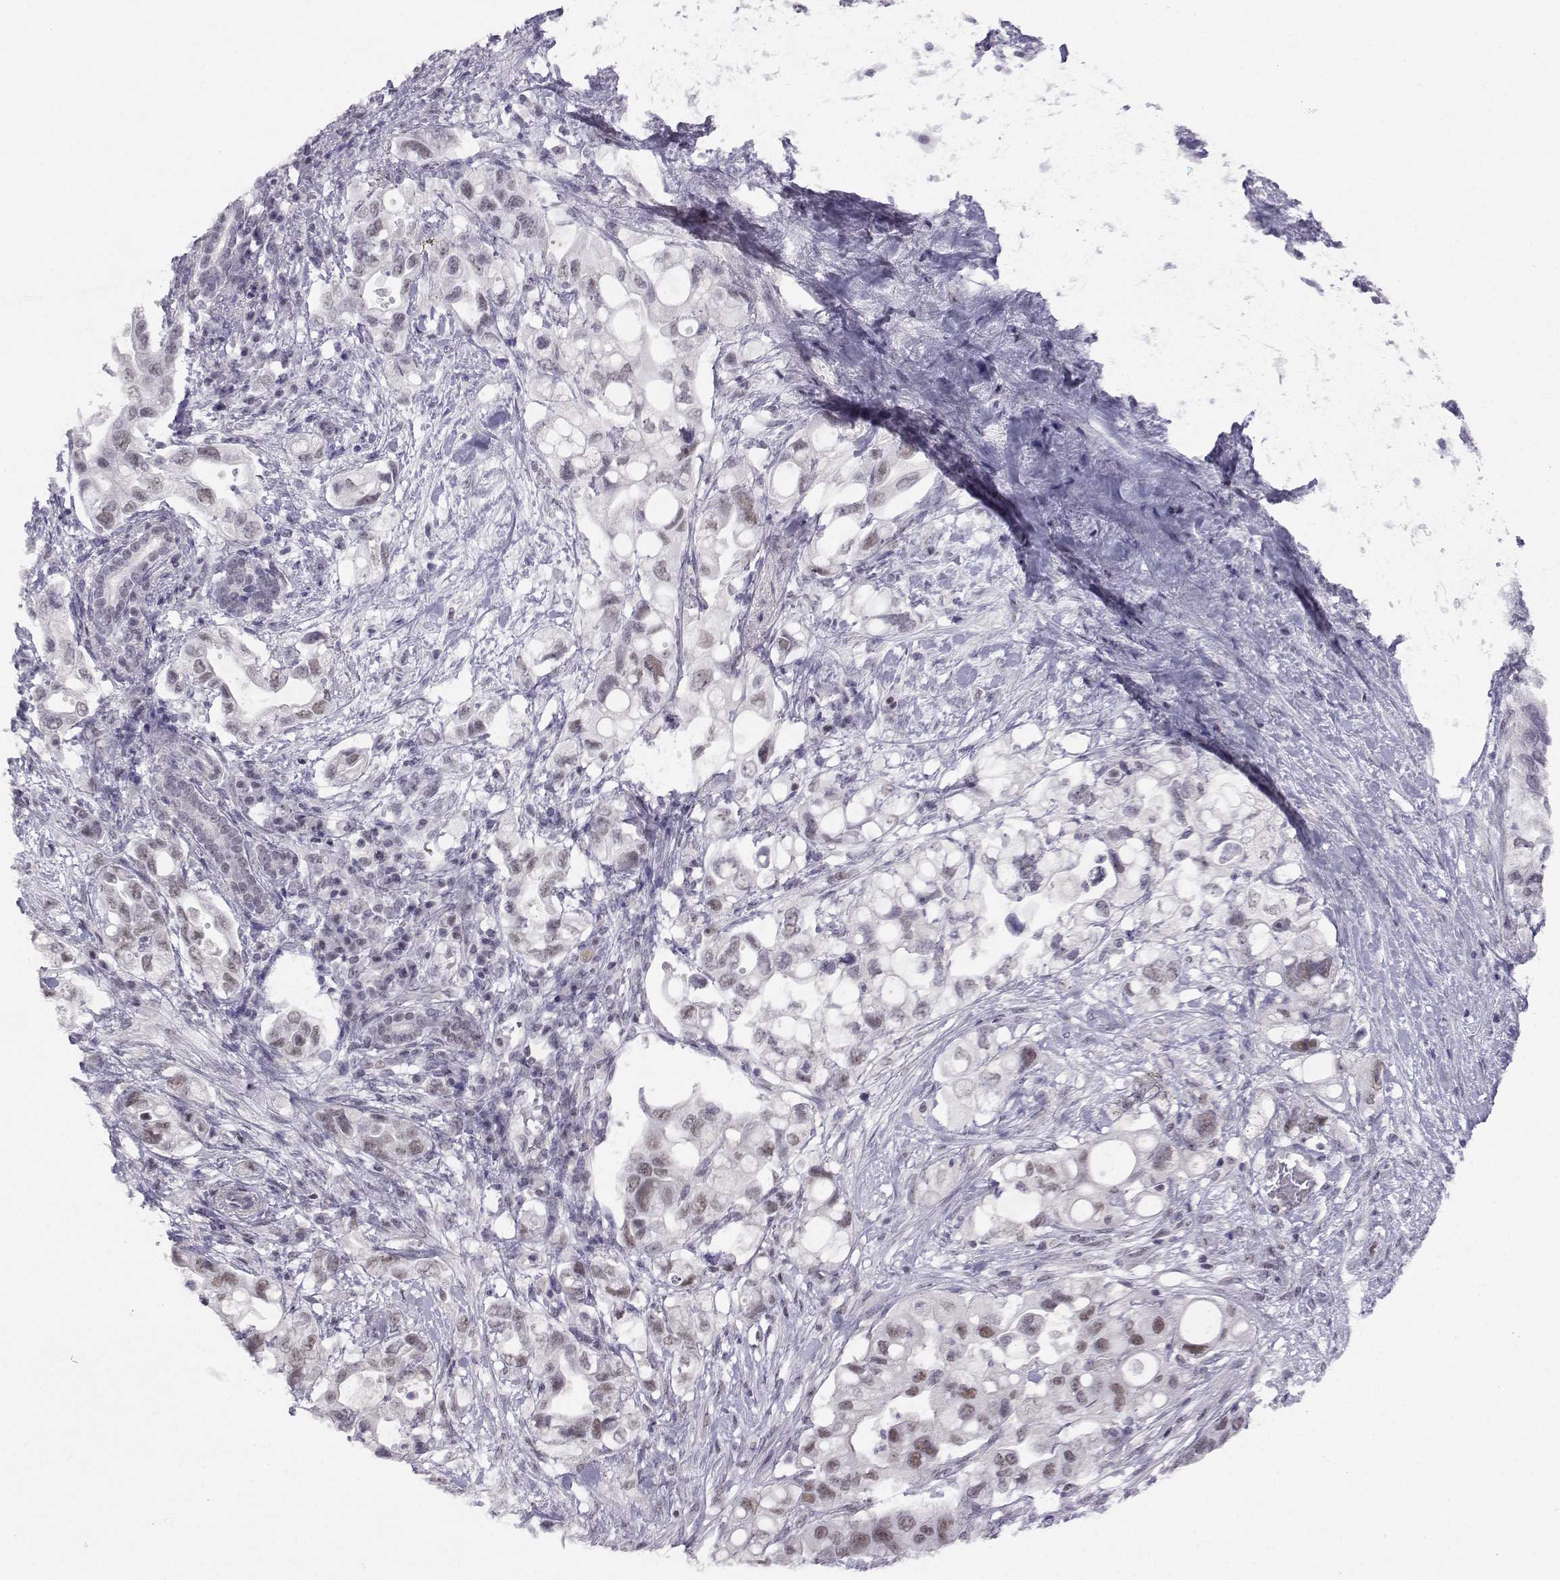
{"staining": {"intensity": "weak", "quantity": "<25%", "location": "nuclear"}, "tissue": "pancreatic cancer", "cell_type": "Tumor cells", "image_type": "cancer", "snomed": [{"axis": "morphology", "description": "Adenocarcinoma, NOS"}, {"axis": "topography", "description": "Pancreas"}], "caption": "Immunohistochemistry (IHC) of human adenocarcinoma (pancreatic) exhibits no positivity in tumor cells.", "gene": "MED26", "patient": {"sex": "female", "age": 72}}